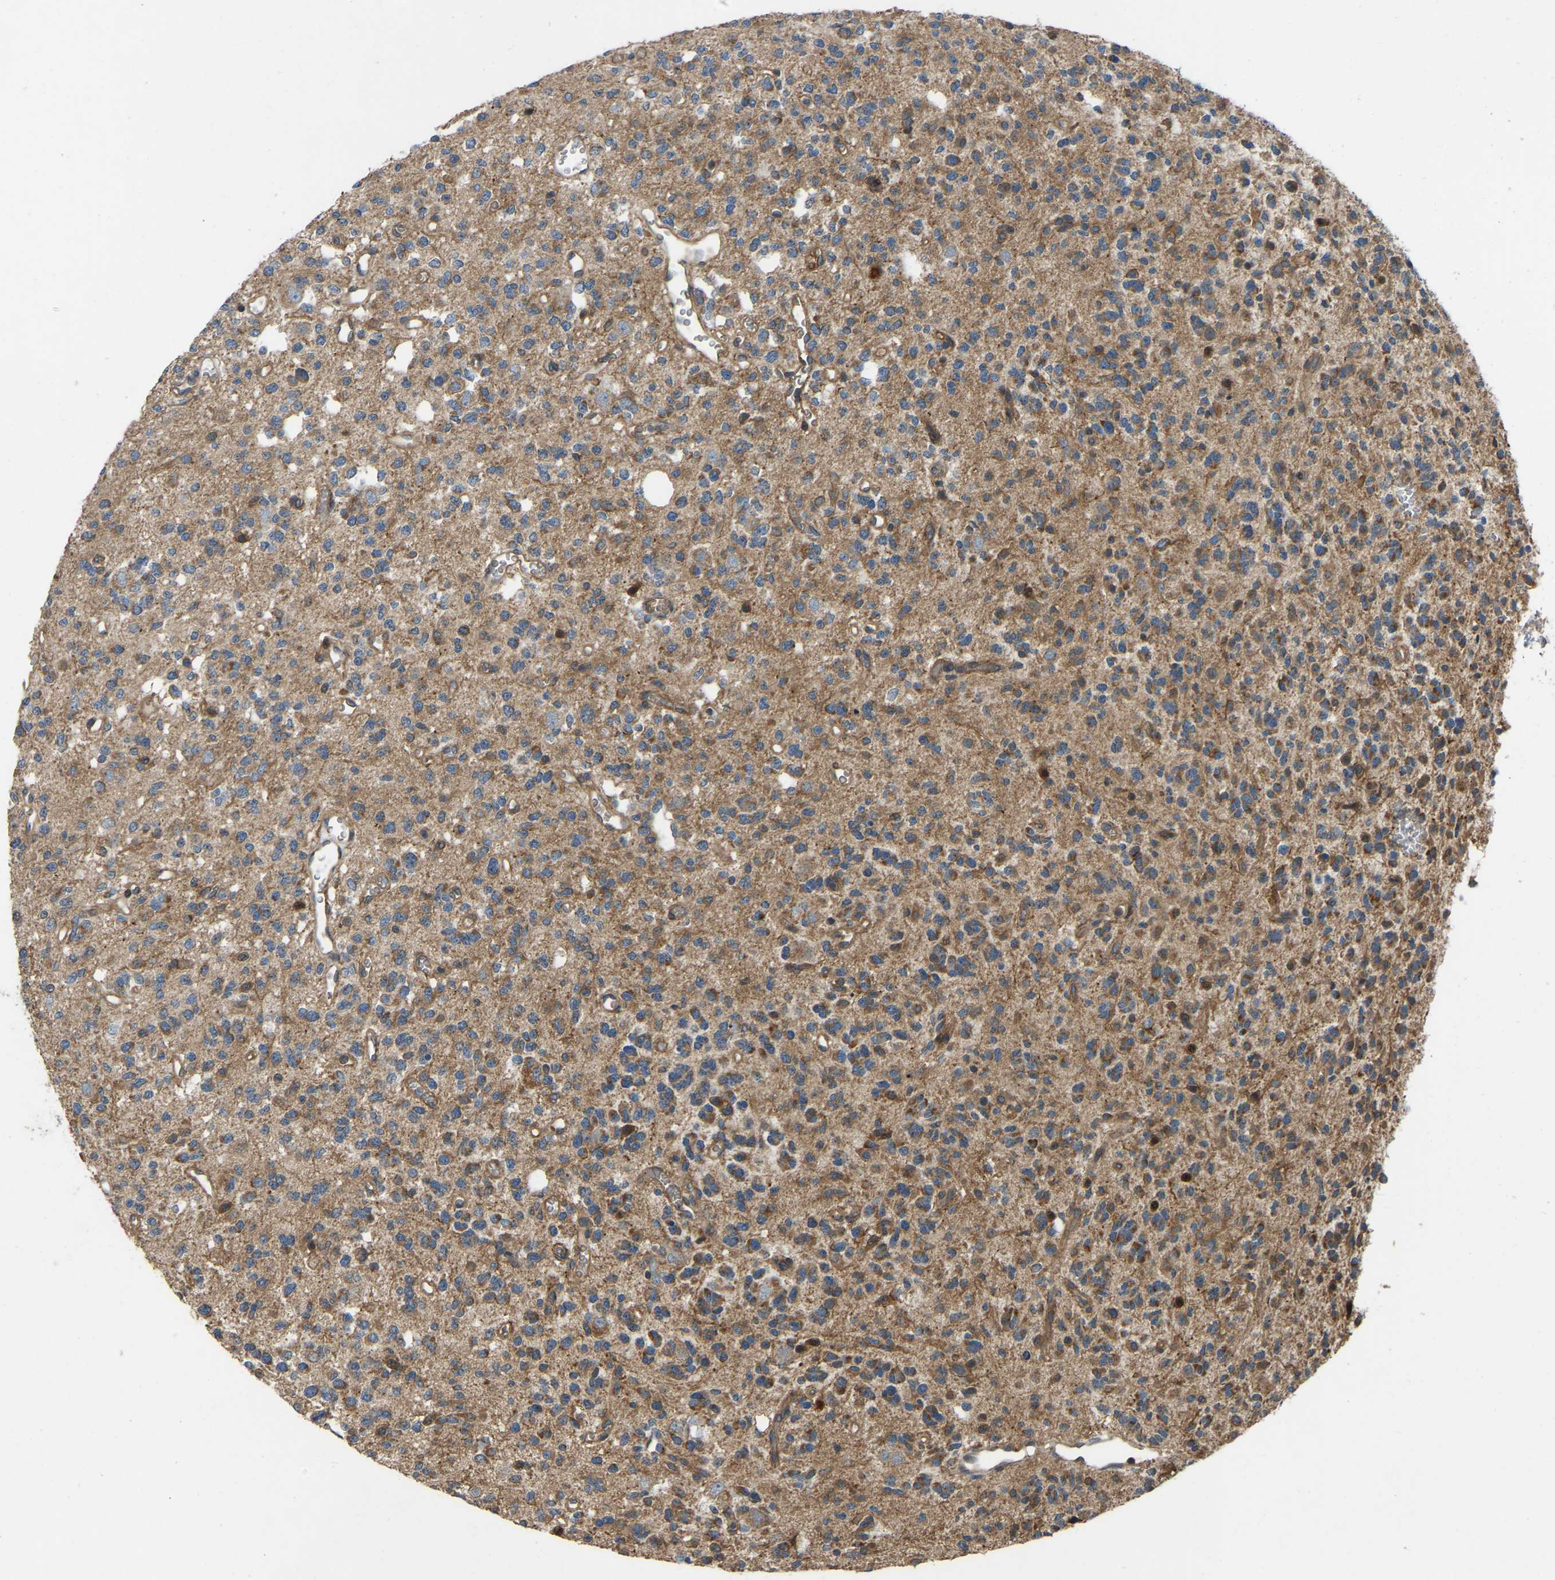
{"staining": {"intensity": "moderate", "quantity": ">75%", "location": "cytoplasmic/membranous"}, "tissue": "glioma", "cell_type": "Tumor cells", "image_type": "cancer", "snomed": [{"axis": "morphology", "description": "Glioma, malignant, Low grade"}, {"axis": "topography", "description": "Brain"}], "caption": "Moderate cytoplasmic/membranous protein staining is seen in approximately >75% of tumor cells in glioma.", "gene": "C21orf91", "patient": {"sex": "male", "age": 38}}